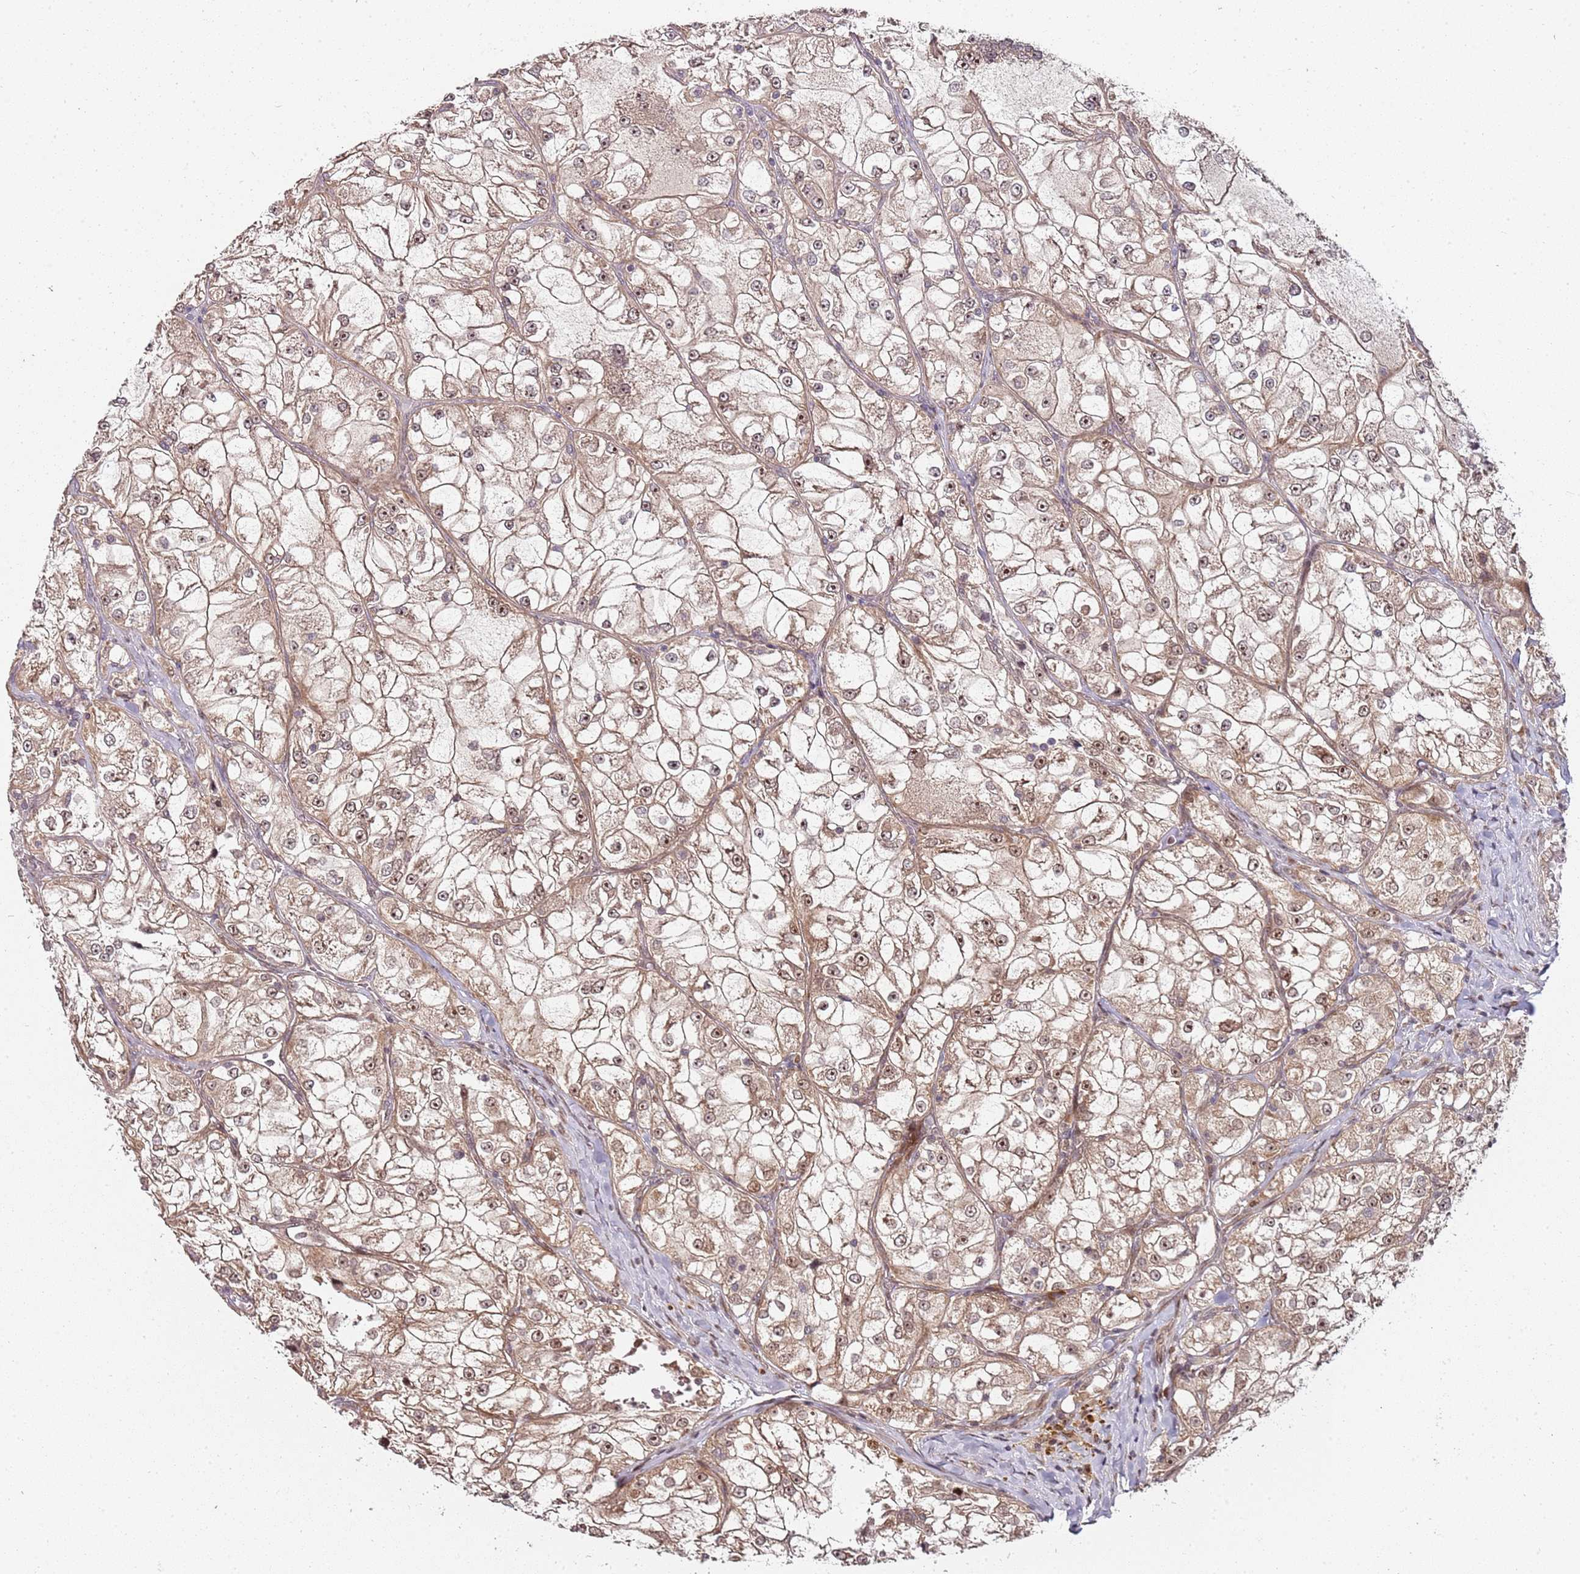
{"staining": {"intensity": "weak", "quantity": "<25%", "location": "cytoplasmic/membranous"}, "tissue": "renal cancer", "cell_type": "Tumor cells", "image_type": "cancer", "snomed": [{"axis": "morphology", "description": "Adenocarcinoma, NOS"}, {"axis": "topography", "description": "Kidney"}], "caption": "Immunohistochemical staining of human renal cancer (adenocarcinoma) reveals no significant staining in tumor cells.", "gene": "EDC3", "patient": {"sex": "female", "age": 72}}